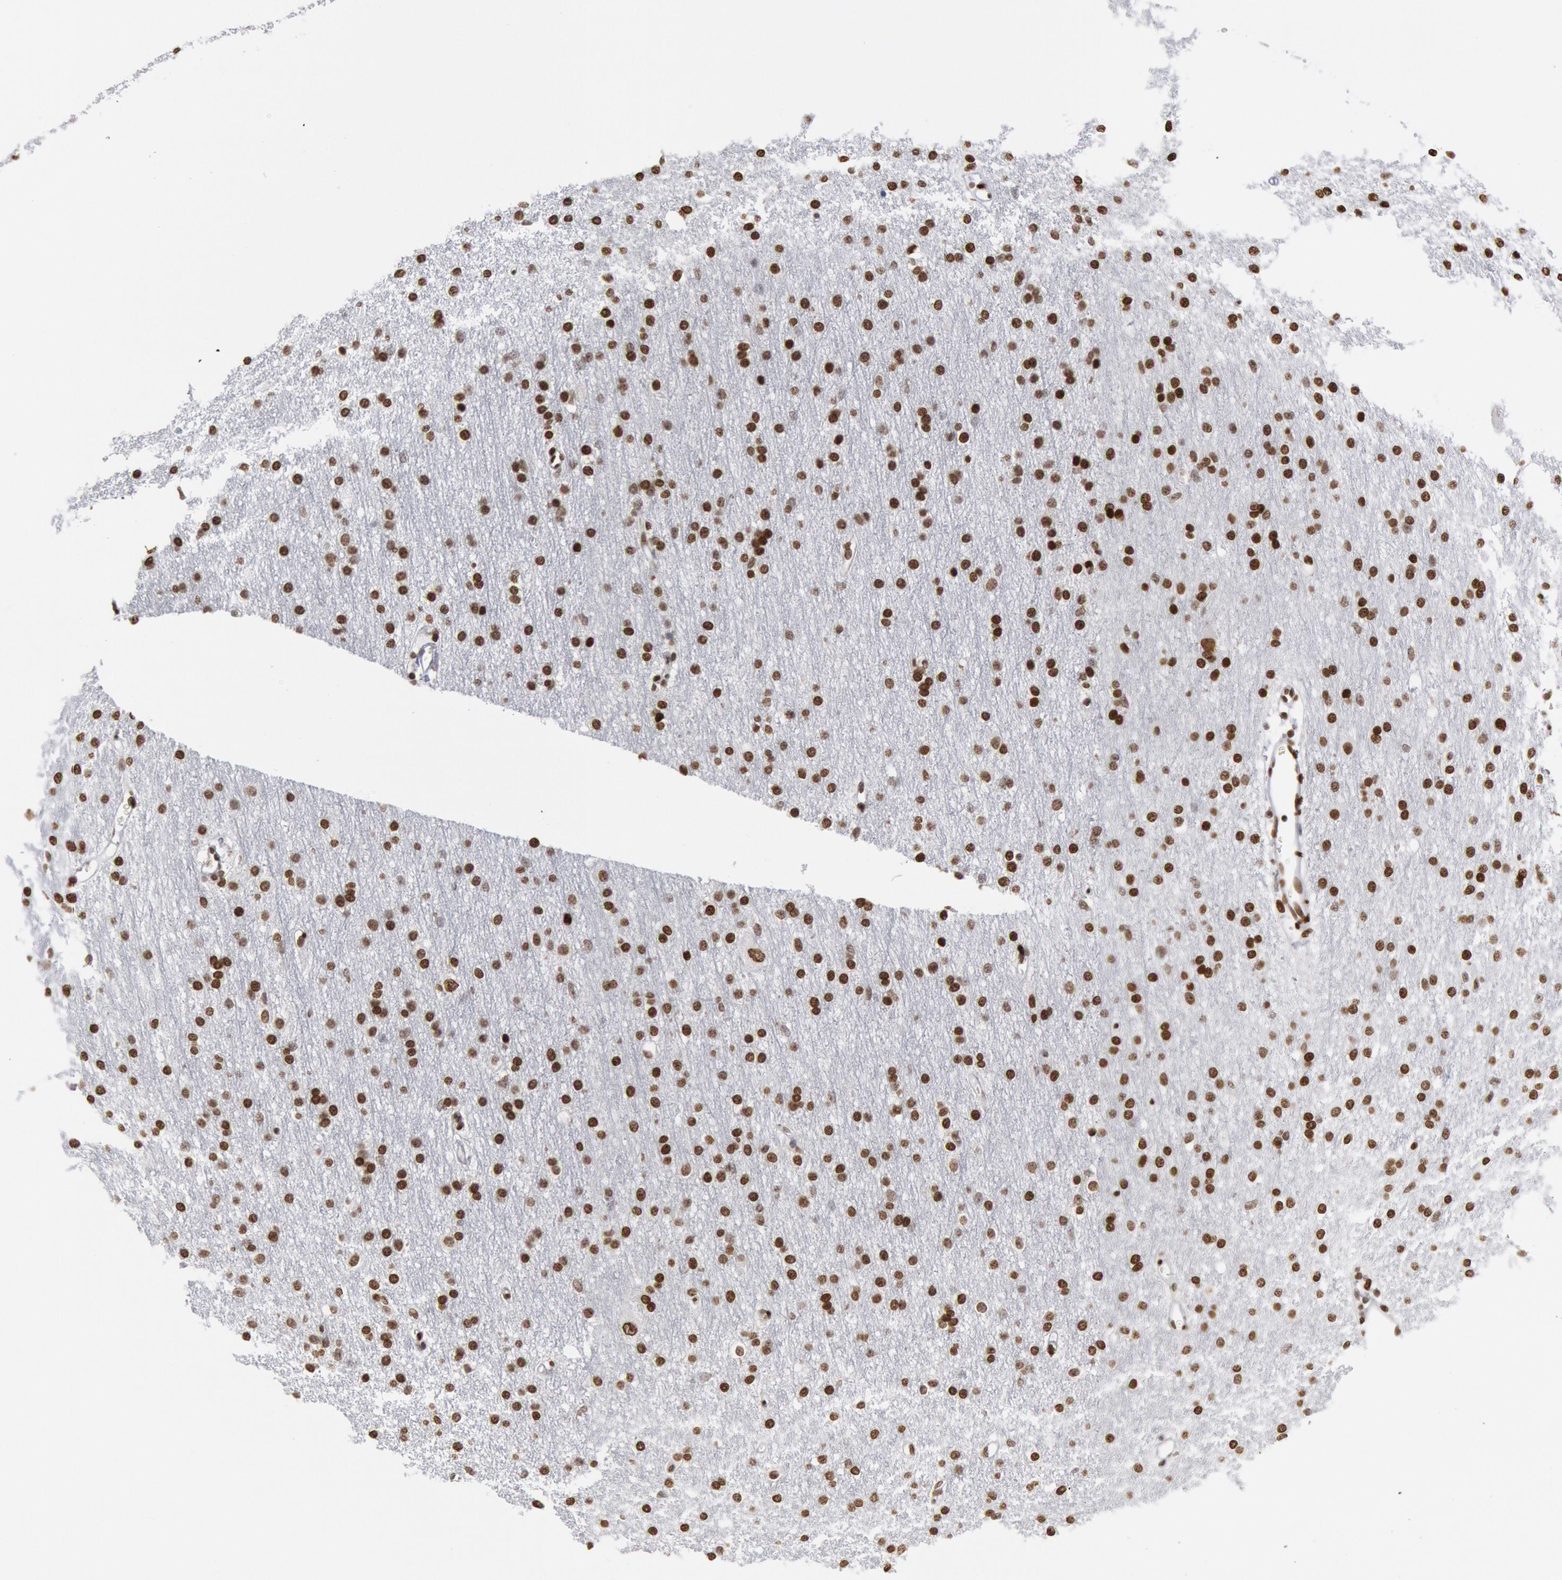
{"staining": {"intensity": "moderate", "quantity": ">75%", "location": "nuclear"}, "tissue": "cerebral cortex", "cell_type": "Endothelial cells", "image_type": "normal", "snomed": [{"axis": "morphology", "description": "Normal tissue, NOS"}, {"axis": "morphology", "description": "Inflammation, NOS"}, {"axis": "topography", "description": "Cerebral cortex"}], "caption": "Protein expression analysis of unremarkable cerebral cortex demonstrates moderate nuclear positivity in approximately >75% of endothelial cells.", "gene": "MECP2", "patient": {"sex": "male", "age": 6}}